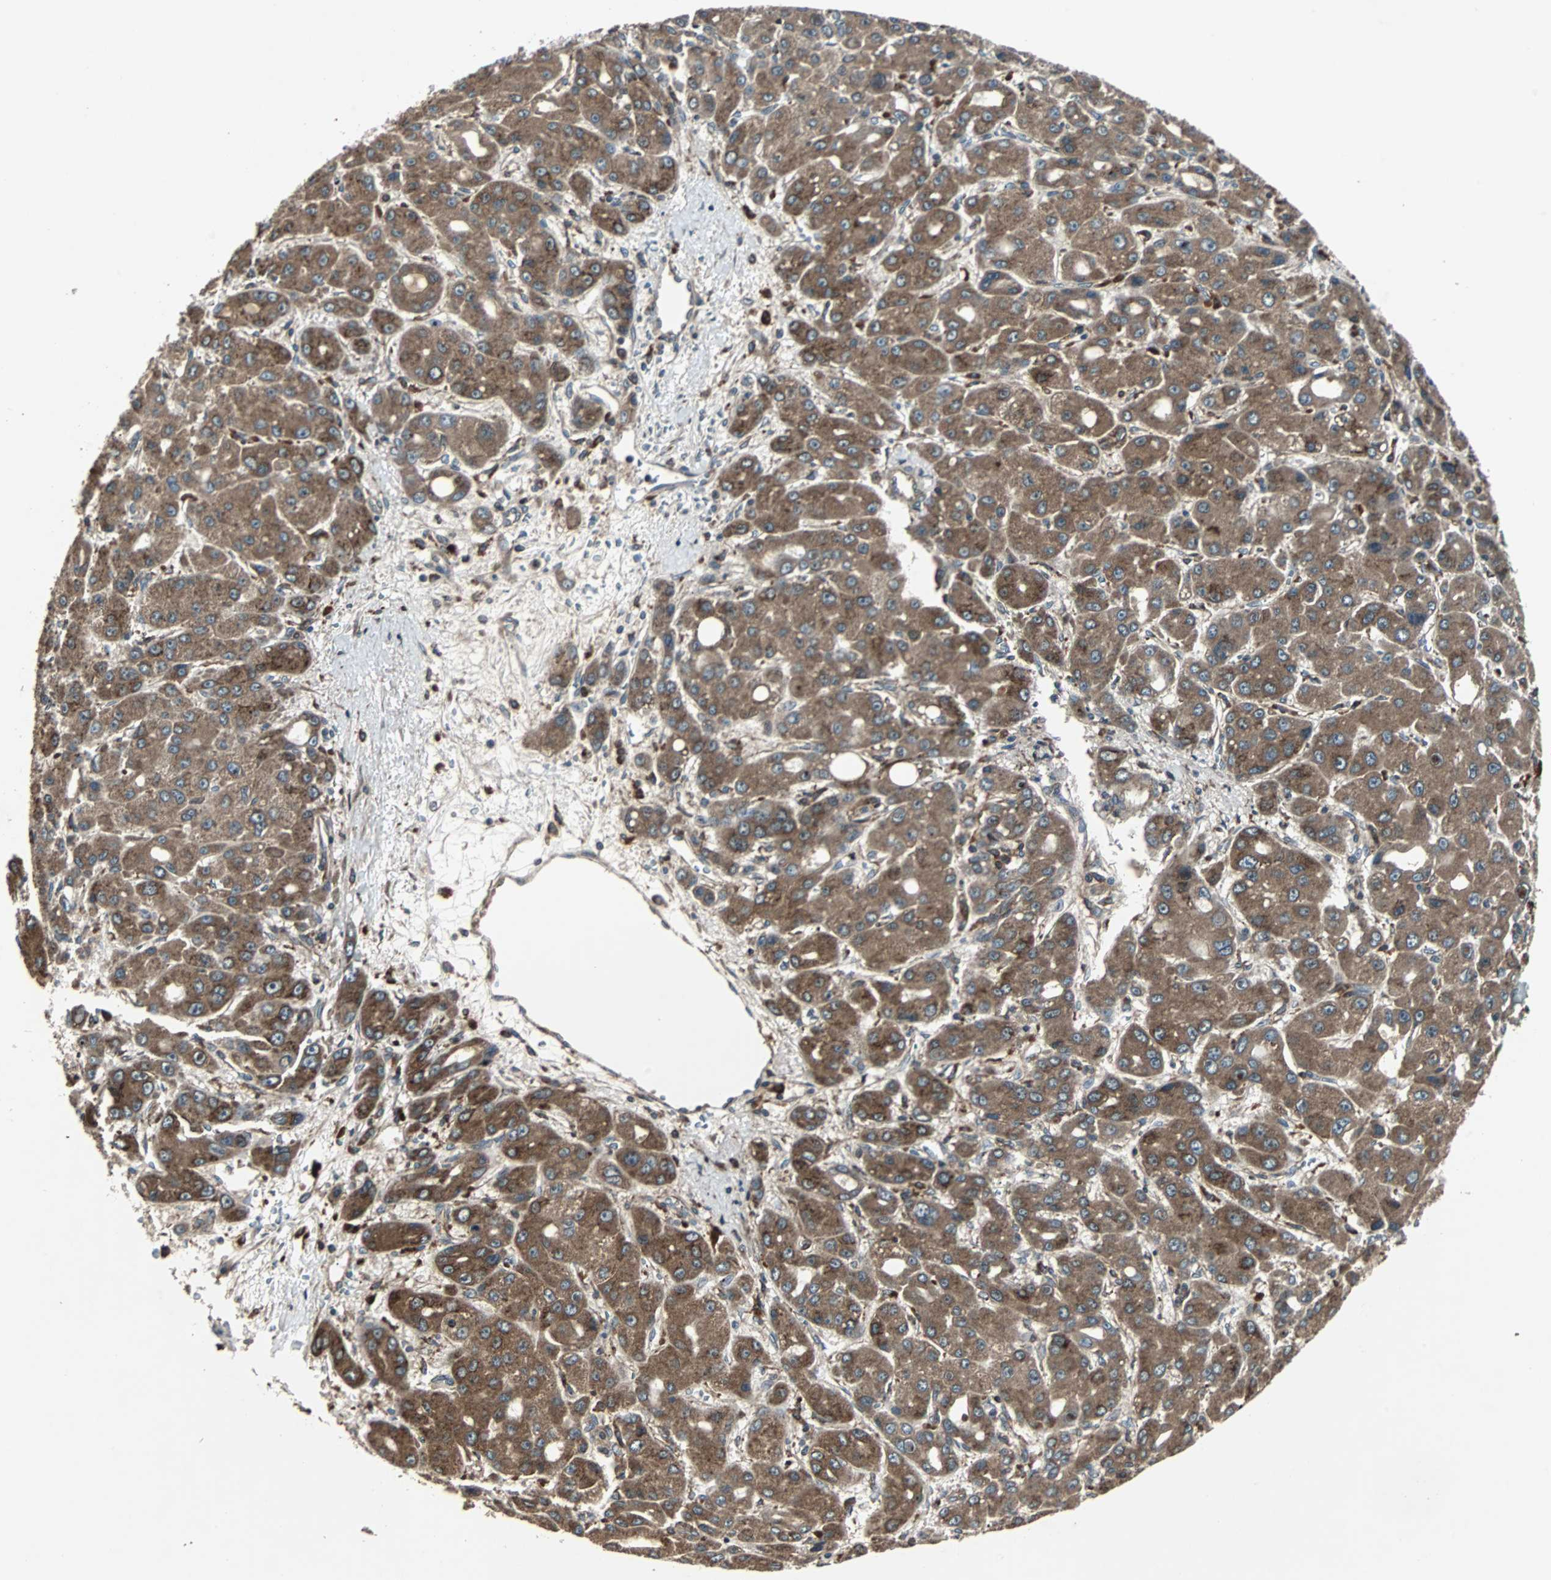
{"staining": {"intensity": "moderate", "quantity": ">75%", "location": "cytoplasmic/membranous"}, "tissue": "liver cancer", "cell_type": "Tumor cells", "image_type": "cancer", "snomed": [{"axis": "morphology", "description": "Carcinoma, Hepatocellular, NOS"}, {"axis": "topography", "description": "Liver"}], "caption": "Liver cancer (hepatocellular carcinoma) stained for a protein (brown) displays moderate cytoplasmic/membranous positive expression in approximately >75% of tumor cells.", "gene": "RAB7A", "patient": {"sex": "male", "age": 55}}